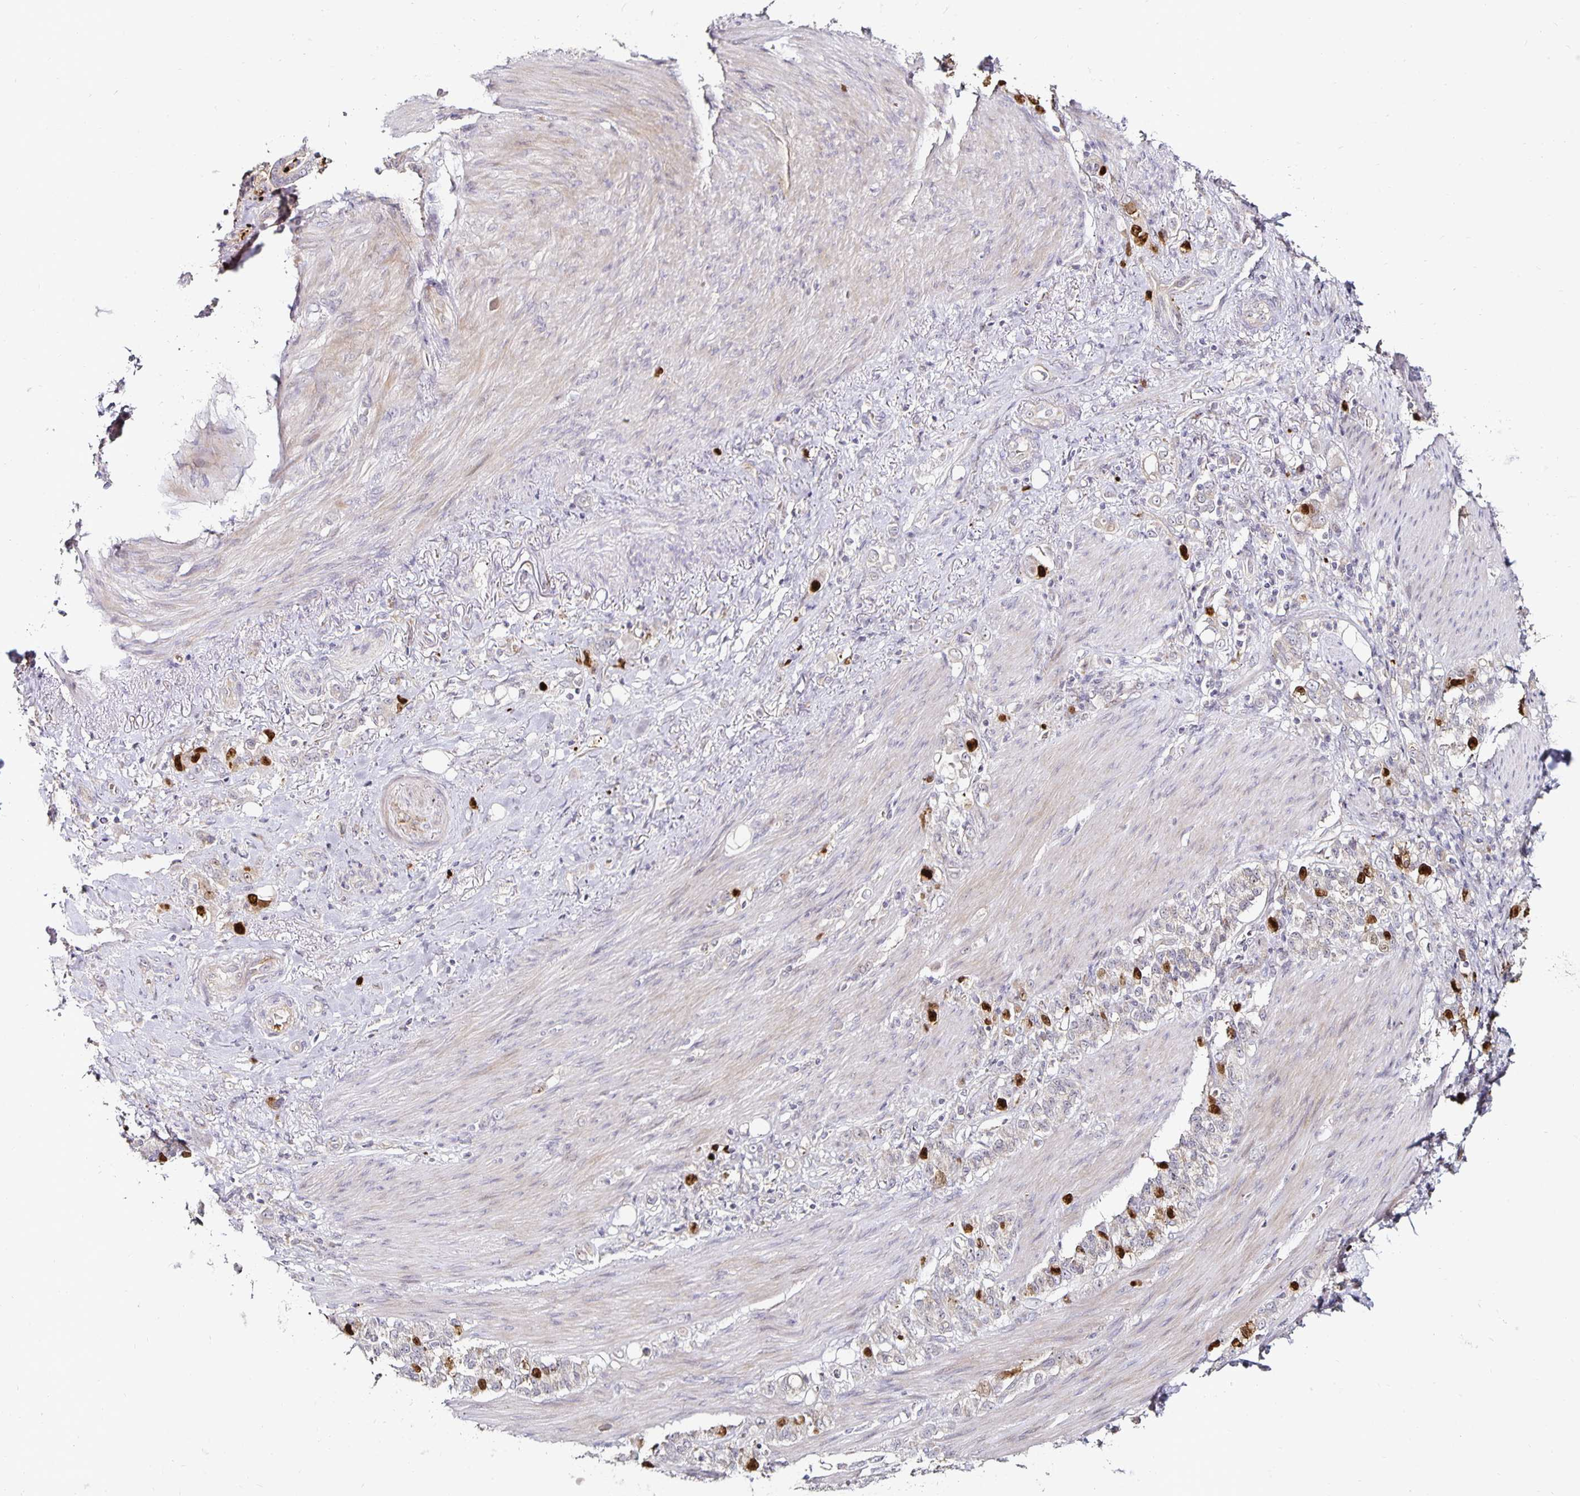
{"staining": {"intensity": "strong", "quantity": "<25%", "location": "nuclear"}, "tissue": "stomach cancer", "cell_type": "Tumor cells", "image_type": "cancer", "snomed": [{"axis": "morphology", "description": "Adenocarcinoma, NOS"}, {"axis": "topography", "description": "Stomach"}], "caption": "This is an image of immunohistochemistry (IHC) staining of stomach cancer, which shows strong positivity in the nuclear of tumor cells.", "gene": "ANLN", "patient": {"sex": "female", "age": 79}}